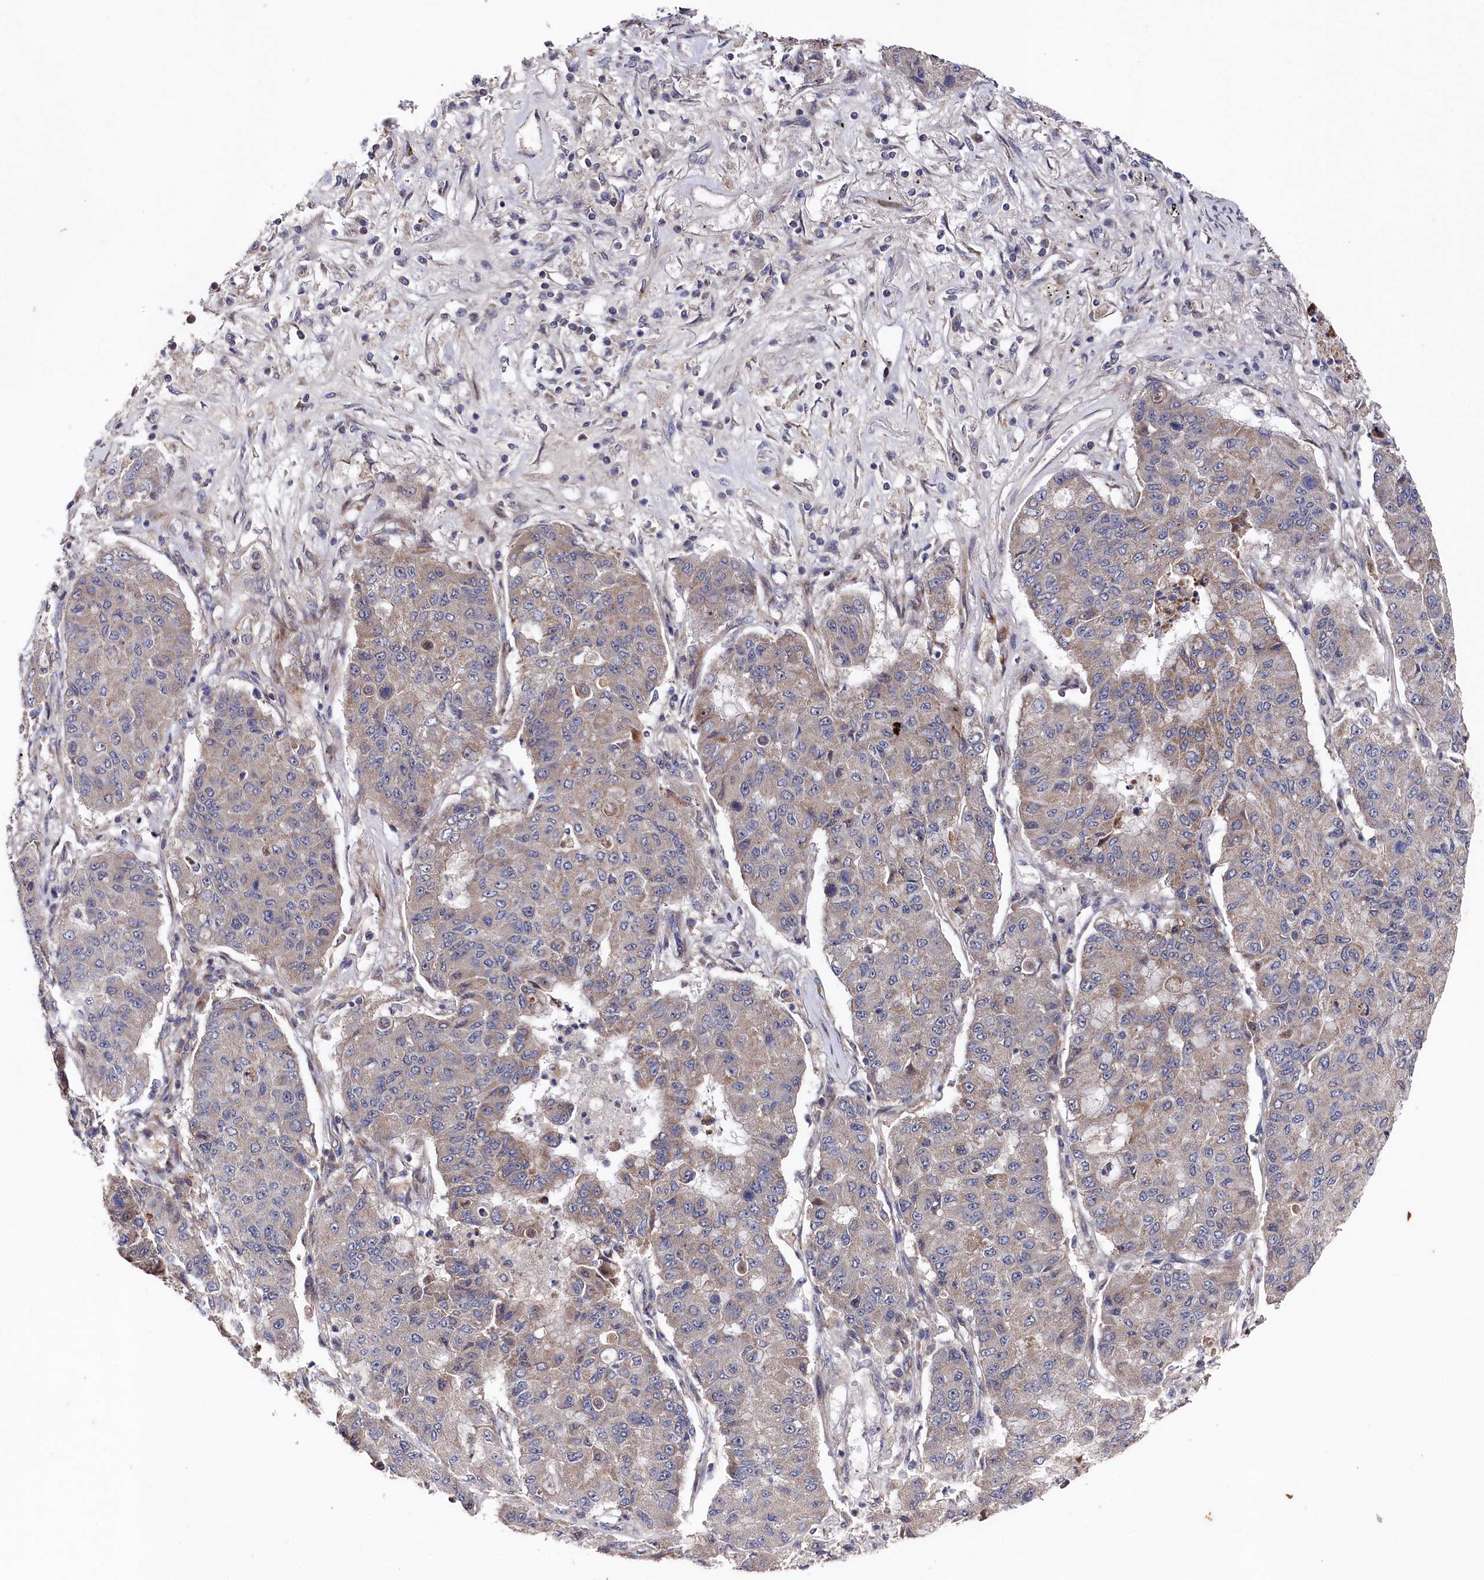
{"staining": {"intensity": "moderate", "quantity": "<25%", "location": "cytoplasmic/membranous"}, "tissue": "lung cancer", "cell_type": "Tumor cells", "image_type": "cancer", "snomed": [{"axis": "morphology", "description": "Squamous cell carcinoma, NOS"}, {"axis": "topography", "description": "Lung"}], "caption": "This micrograph exhibits IHC staining of human squamous cell carcinoma (lung), with low moderate cytoplasmic/membranous staining in approximately <25% of tumor cells.", "gene": "SUPV3L1", "patient": {"sex": "male", "age": 74}}